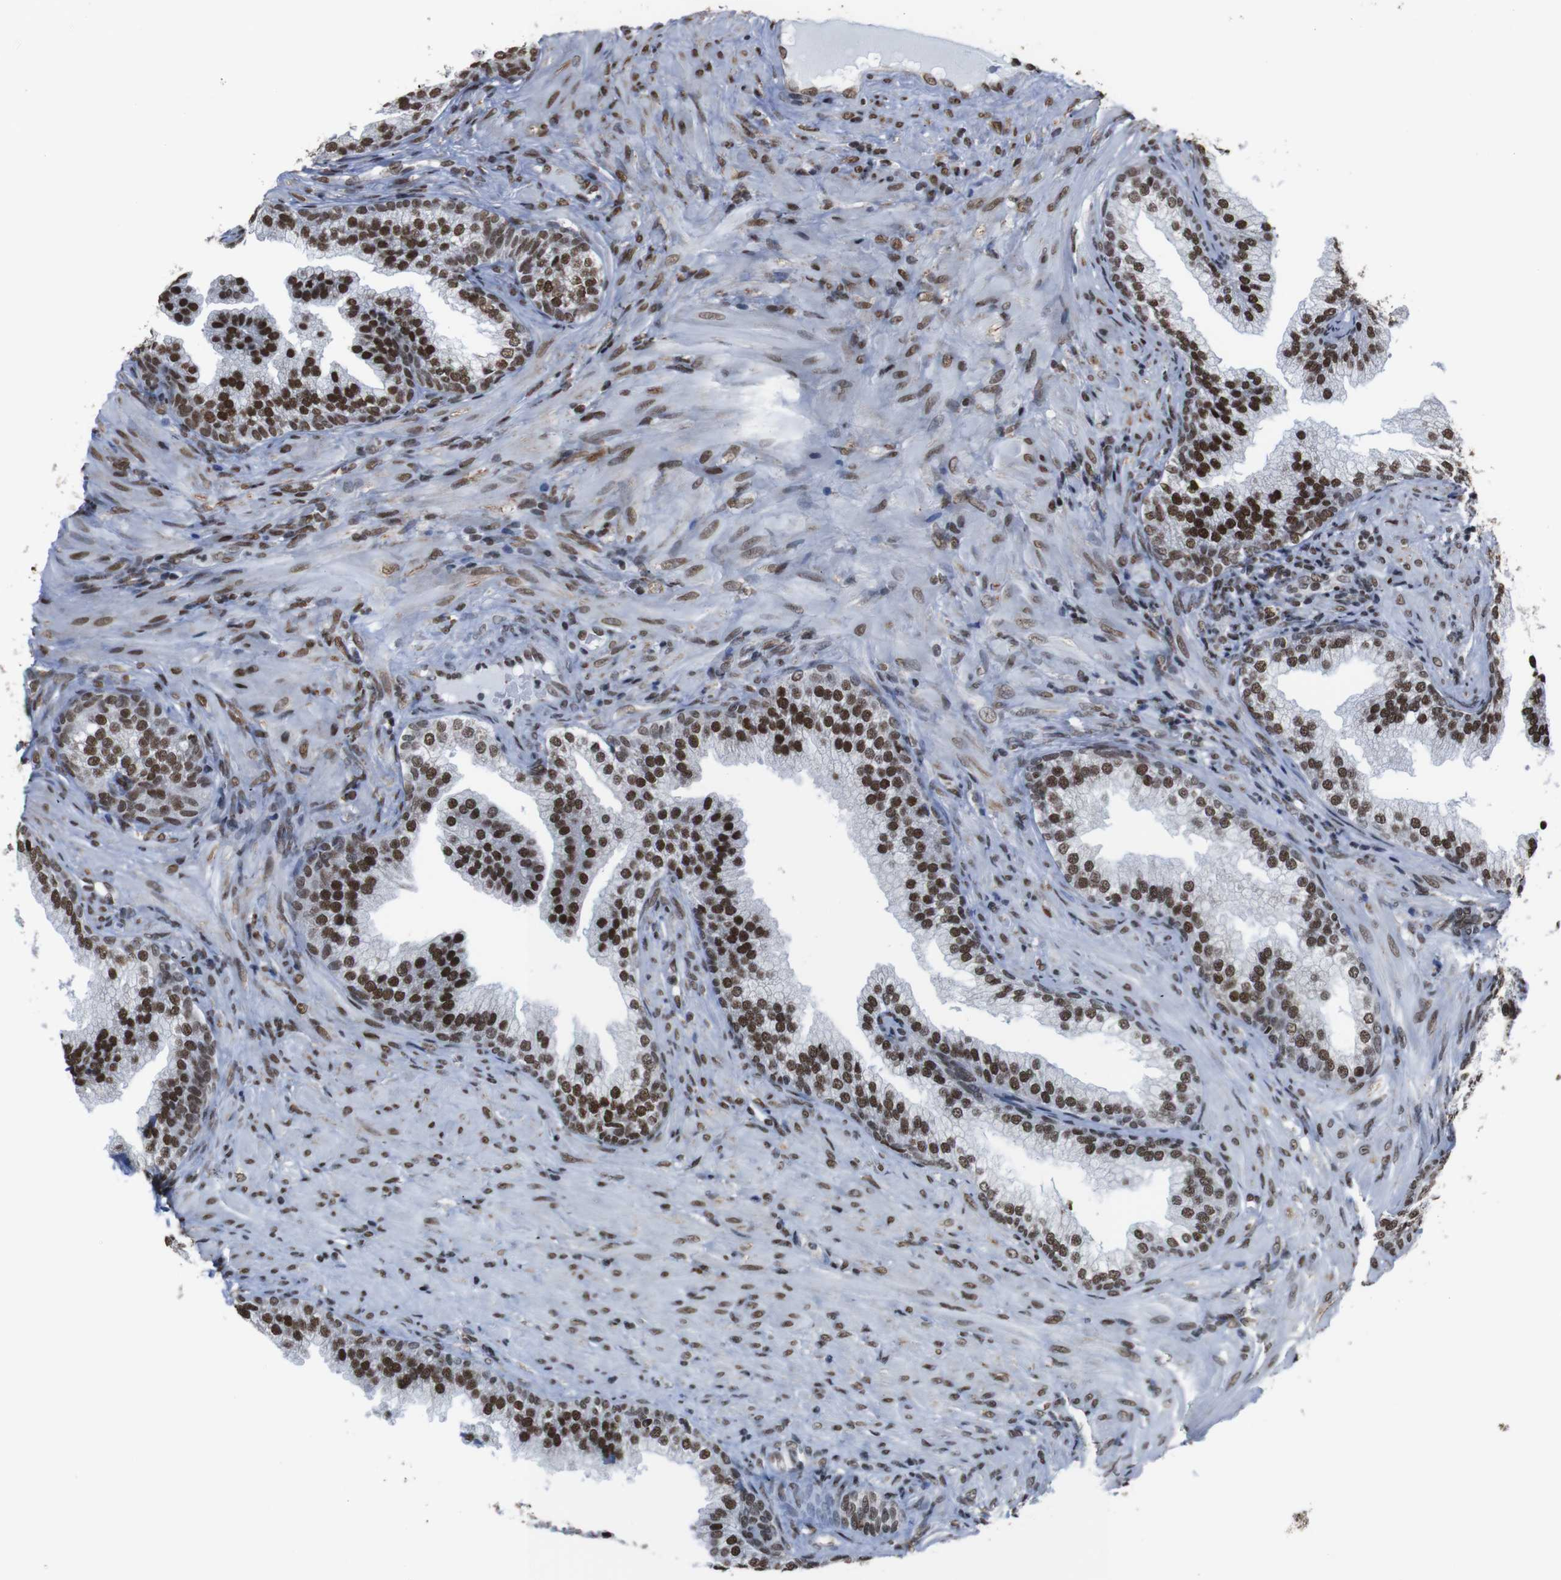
{"staining": {"intensity": "strong", "quantity": ">75%", "location": "nuclear"}, "tissue": "prostate", "cell_type": "Glandular cells", "image_type": "normal", "snomed": [{"axis": "morphology", "description": "Normal tissue, NOS"}, {"axis": "topography", "description": "Prostate"}], "caption": "A micrograph of prostate stained for a protein reveals strong nuclear brown staining in glandular cells. Nuclei are stained in blue.", "gene": "ROMO1", "patient": {"sex": "male", "age": 76}}